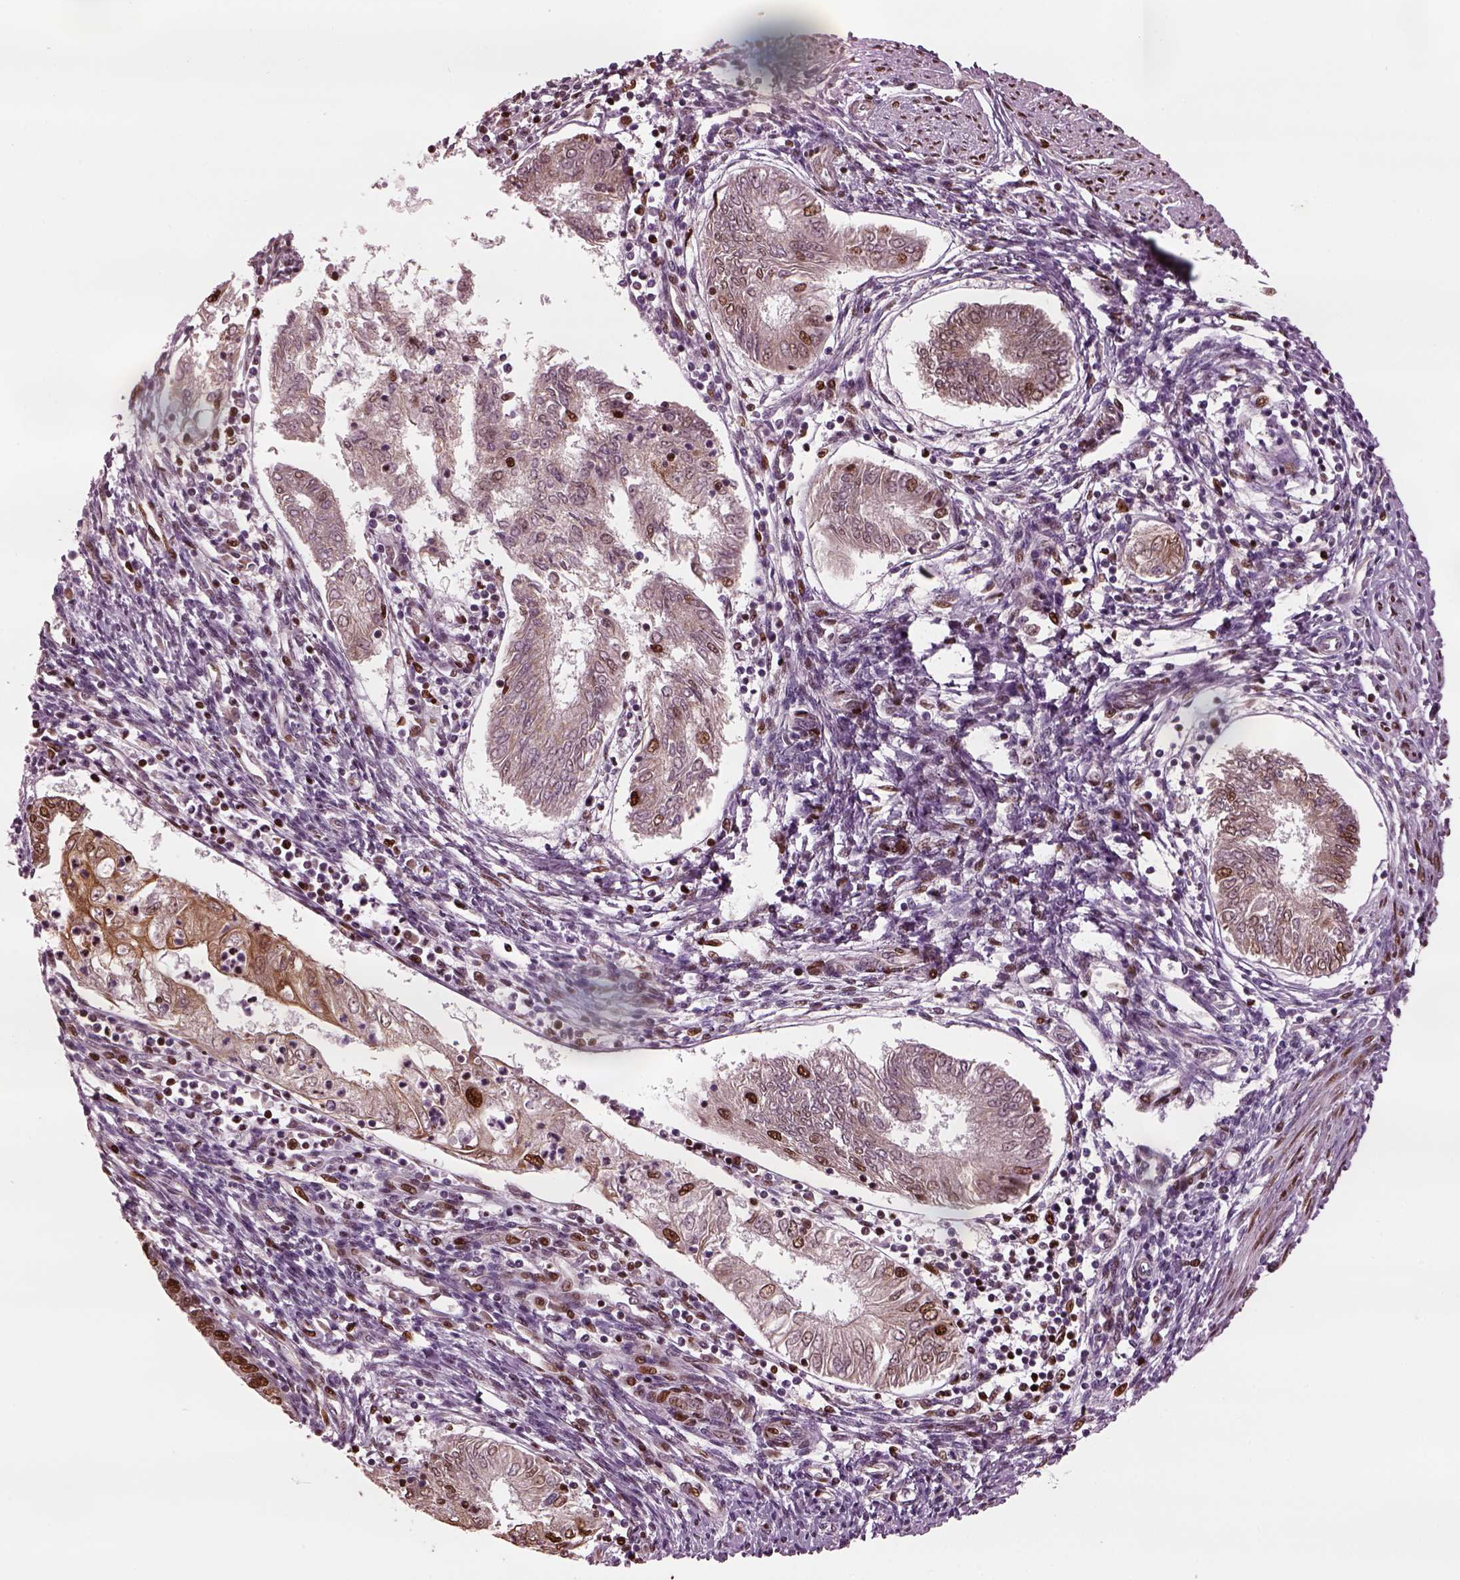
{"staining": {"intensity": "moderate", "quantity": "<25%", "location": "nuclear"}, "tissue": "endometrial cancer", "cell_type": "Tumor cells", "image_type": "cancer", "snomed": [{"axis": "morphology", "description": "Adenocarcinoma, NOS"}, {"axis": "topography", "description": "Endometrium"}], "caption": "Approximately <25% of tumor cells in human endometrial cancer (adenocarcinoma) display moderate nuclear protein expression as visualized by brown immunohistochemical staining.", "gene": "RUFY3", "patient": {"sex": "female", "age": 68}}